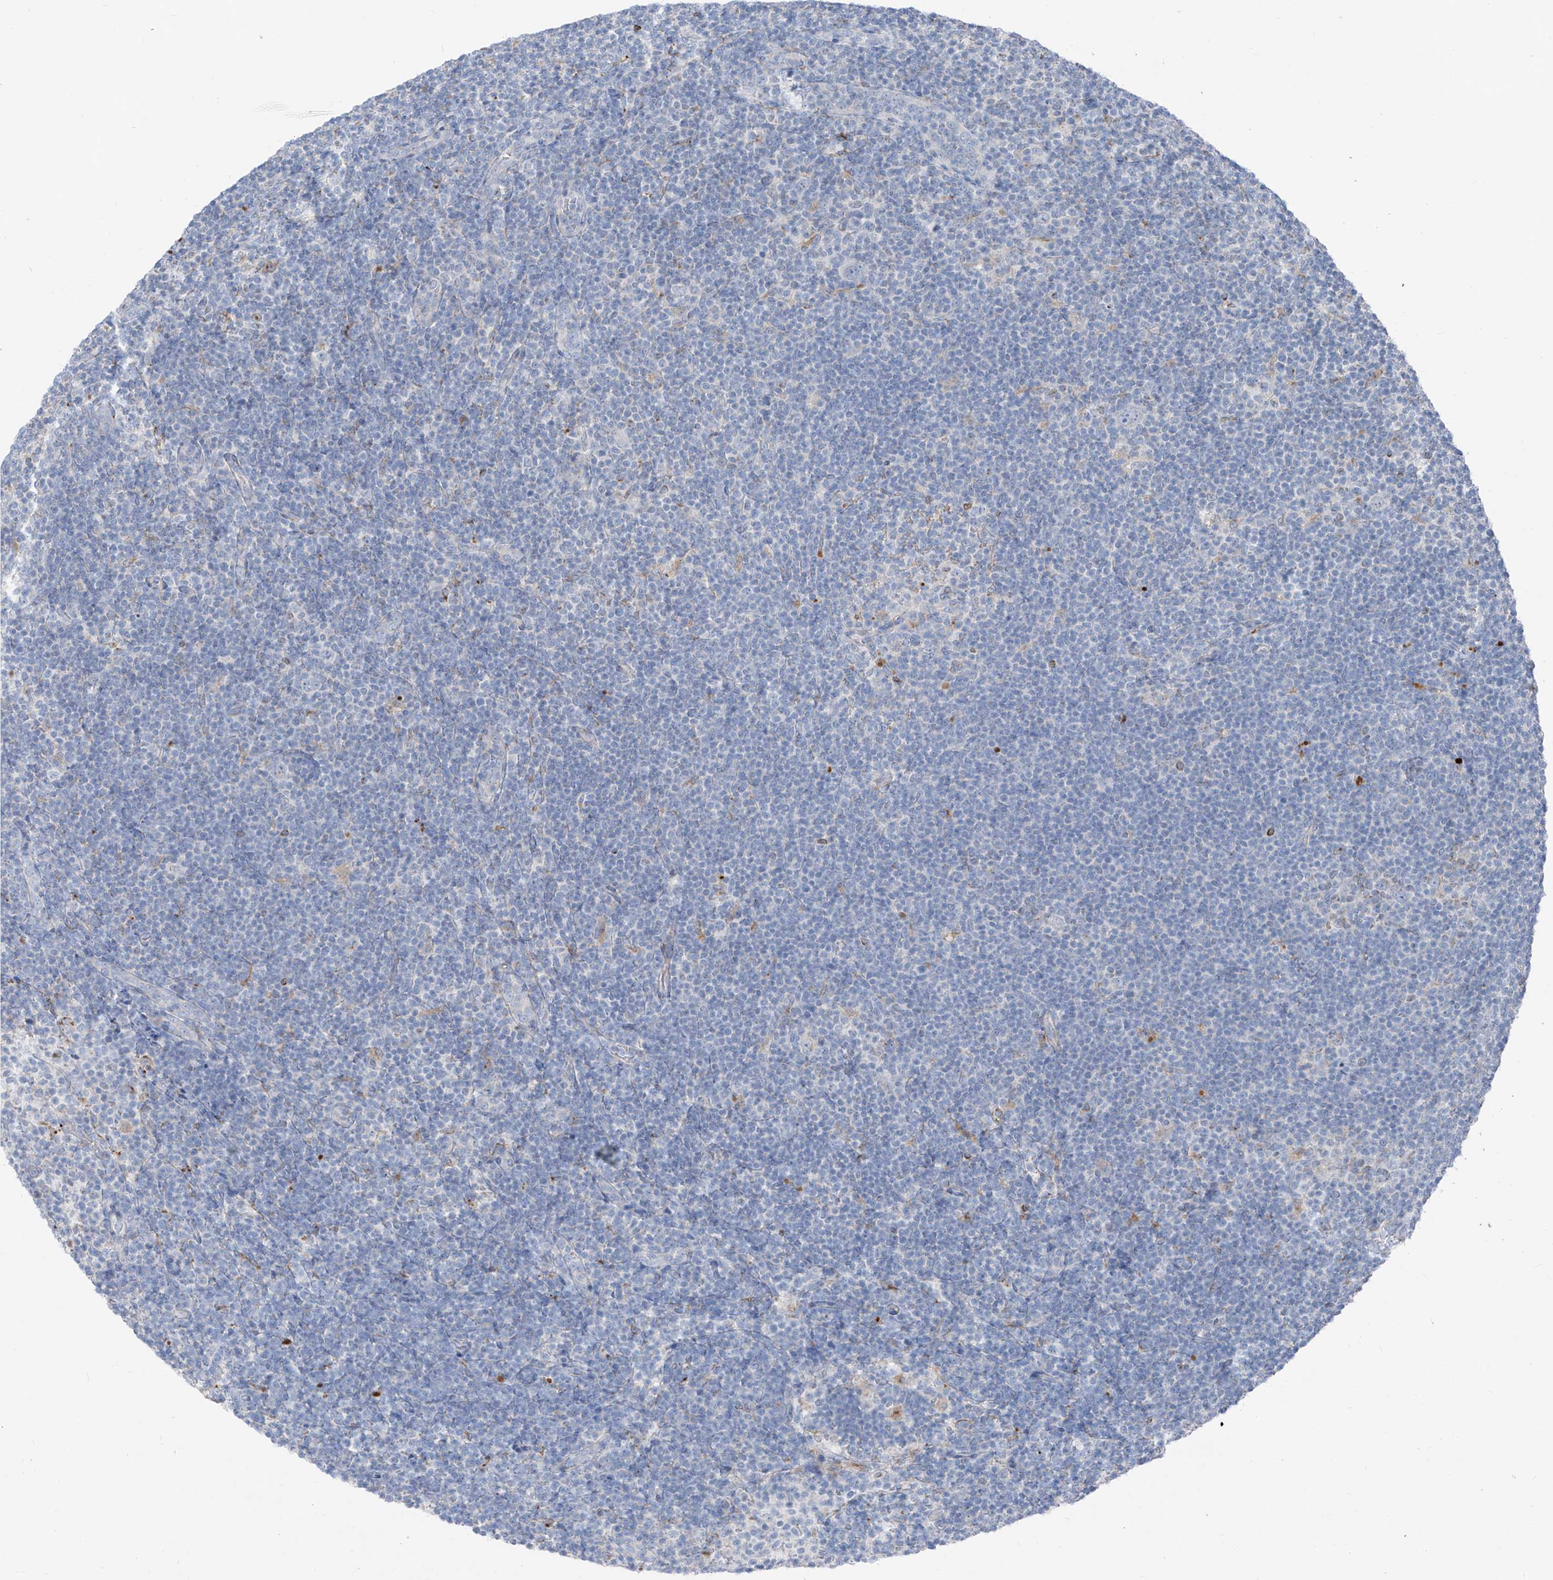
{"staining": {"intensity": "negative", "quantity": "none", "location": "none"}, "tissue": "lymphoma", "cell_type": "Tumor cells", "image_type": "cancer", "snomed": [{"axis": "morphology", "description": "Hodgkin's disease, NOS"}, {"axis": "topography", "description": "Lymph node"}], "caption": "DAB (3,3'-diaminobenzidine) immunohistochemical staining of human Hodgkin's disease shows no significant positivity in tumor cells.", "gene": "GPR137C", "patient": {"sex": "female", "age": 57}}